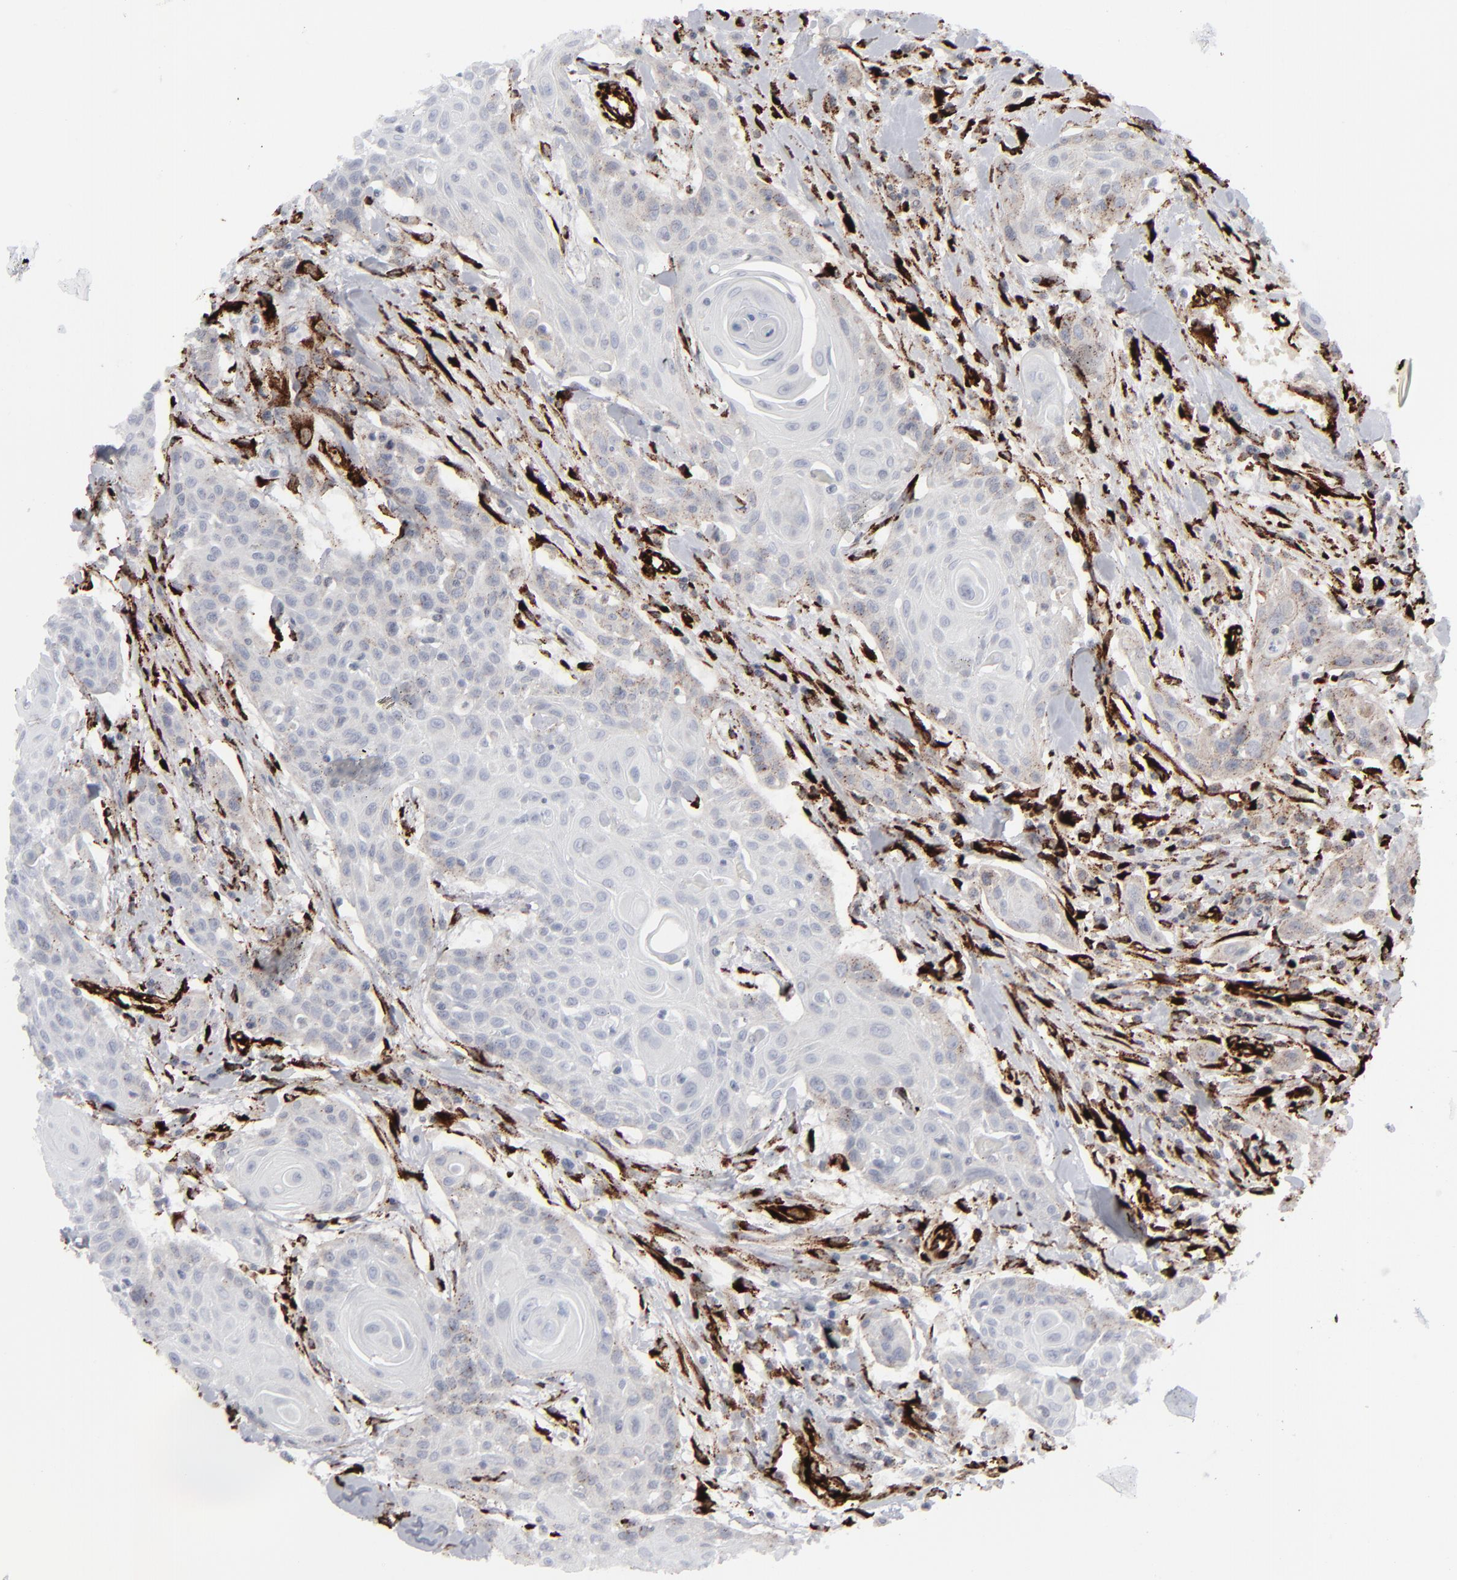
{"staining": {"intensity": "negative", "quantity": "none", "location": "none"}, "tissue": "head and neck cancer", "cell_type": "Tumor cells", "image_type": "cancer", "snomed": [{"axis": "morphology", "description": "Squamous cell carcinoma, NOS"}, {"axis": "morphology", "description": "Squamous cell carcinoma, metastatic, NOS"}, {"axis": "topography", "description": "Lymph node"}, {"axis": "topography", "description": "Salivary gland"}, {"axis": "topography", "description": "Head-Neck"}], "caption": "Head and neck metastatic squamous cell carcinoma stained for a protein using IHC exhibits no staining tumor cells.", "gene": "SPARC", "patient": {"sex": "female", "age": 74}}